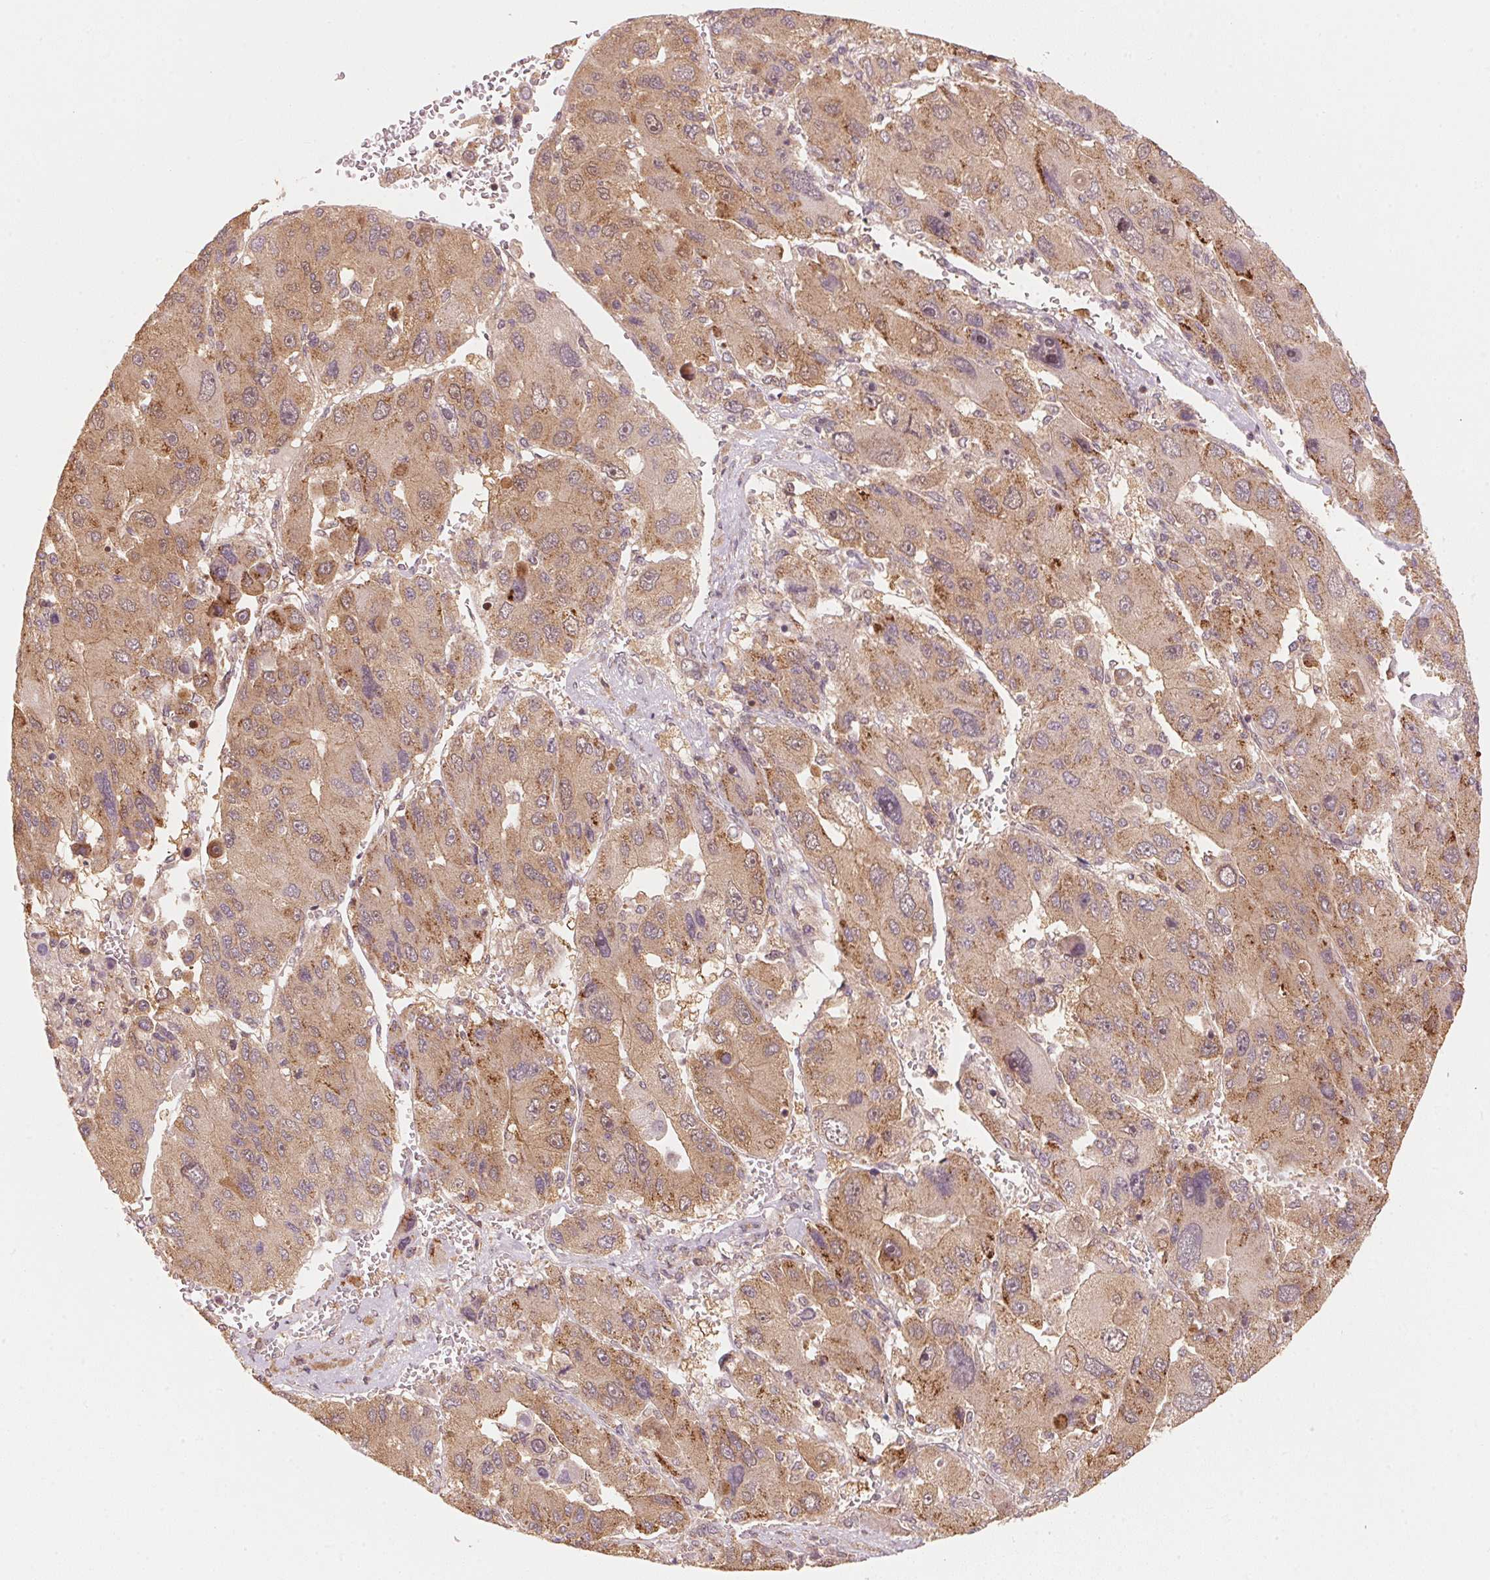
{"staining": {"intensity": "strong", "quantity": "25%-75%", "location": "cytoplasmic/membranous"}, "tissue": "liver cancer", "cell_type": "Tumor cells", "image_type": "cancer", "snomed": [{"axis": "morphology", "description": "Carcinoma, Hepatocellular, NOS"}, {"axis": "topography", "description": "Liver"}], "caption": "DAB immunohistochemical staining of human liver hepatocellular carcinoma reveals strong cytoplasmic/membranous protein positivity in about 25%-75% of tumor cells. (DAB IHC, brown staining for protein, blue staining for nuclei).", "gene": "C2orf73", "patient": {"sex": "female", "age": 41}}